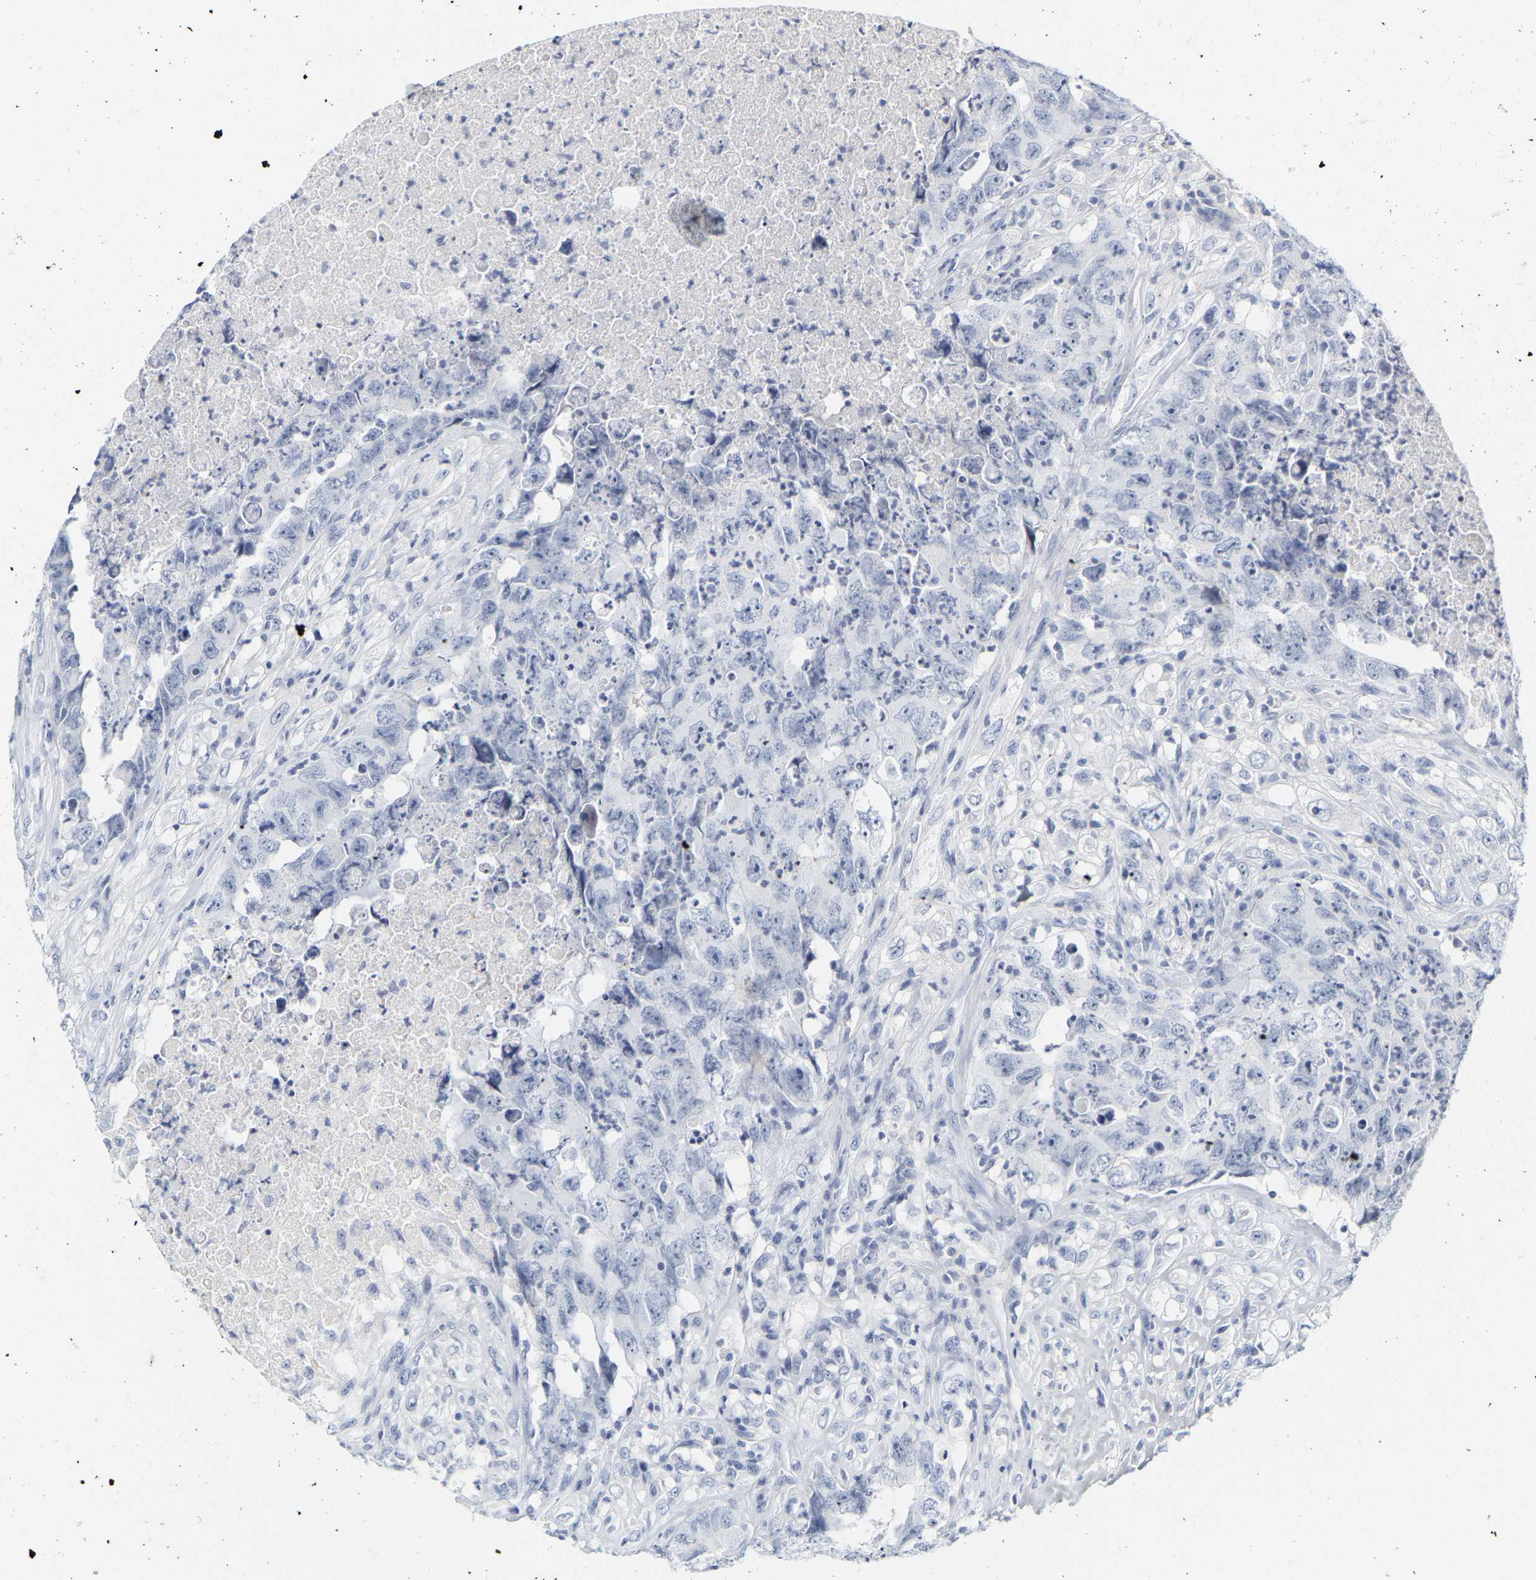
{"staining": {"intensity": "negative", "quantity": "none", "location": "none"}, "tissue": "testis cancer", "cell_type": "Tumor cells", "image_type": "cancer", "snomed": [{"axis": "morphology", "description": "Carcinoma, Embryonal, NOS"}, {"axis": "topography", "description": "Testis"}], "caption": "An immunohistochemistry micrograph of testis cancer (embryonal carcinoma) is shown. There is no staining in tumor cells of testis cancer (embryonal carcinoma).", "gene": "GNAS", "patient": {"sex": "male", "age": 32}}